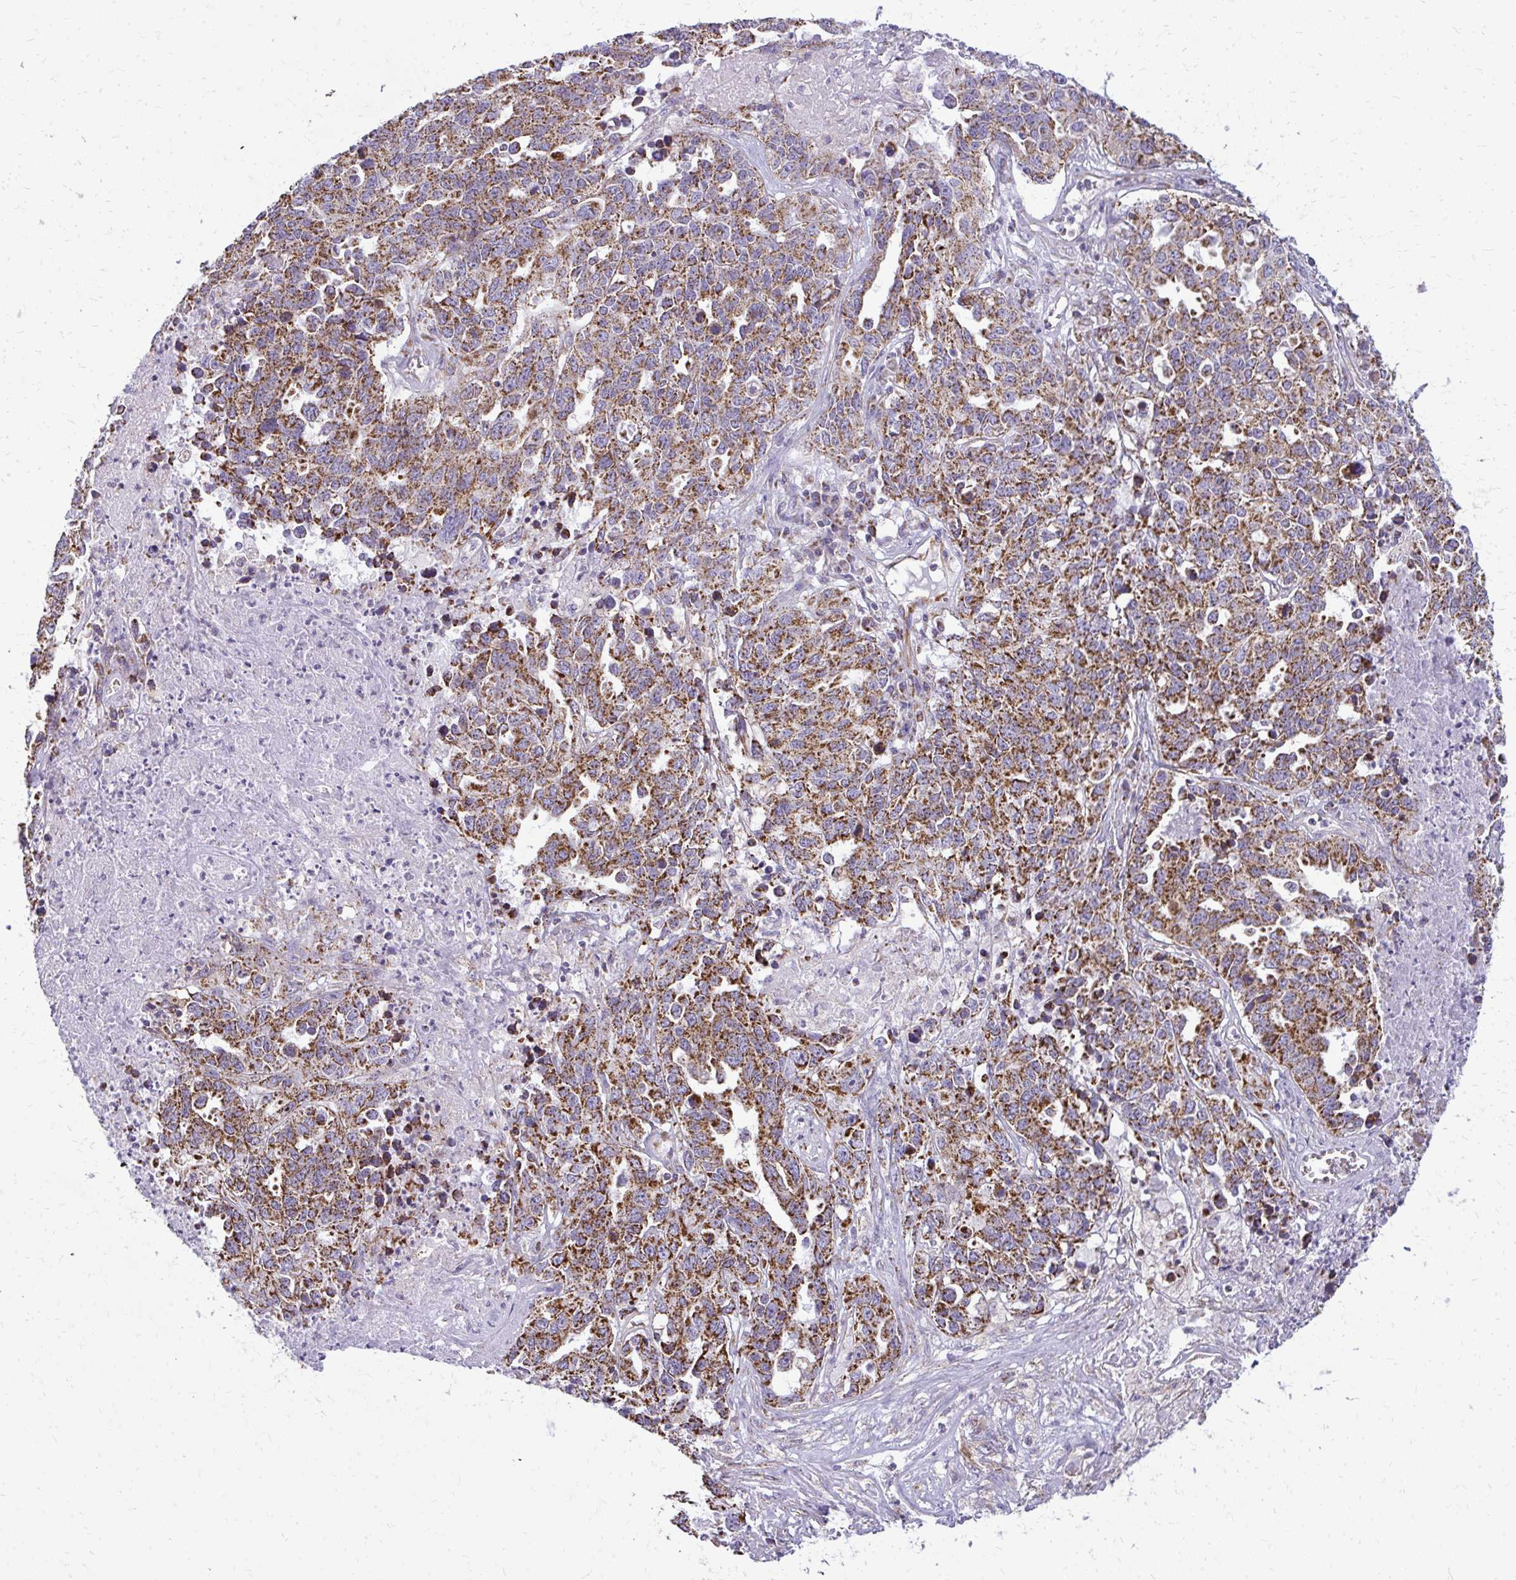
{"staining": {"intensity": "strong", "quantity": ">75%", "location": "cytoplasmic/membranous"}, "tissue": "ovarian cancer", "cell_type": "Tumor cells", "image_type": "cancer", "snomed": [{"axis": "morphology", "description": "Carcinoma, endometroid"}, {"axis": "topography", "description": "Ovary"}], "caption": "There is high levels of strong cytoplasmic/membranous staining in tumor cells of ovarian cancer, as demonstrated by immunohistochemical staining (brown color).", "gene": "IFIT1", "patient": {"sex": "female", "age": 62}}